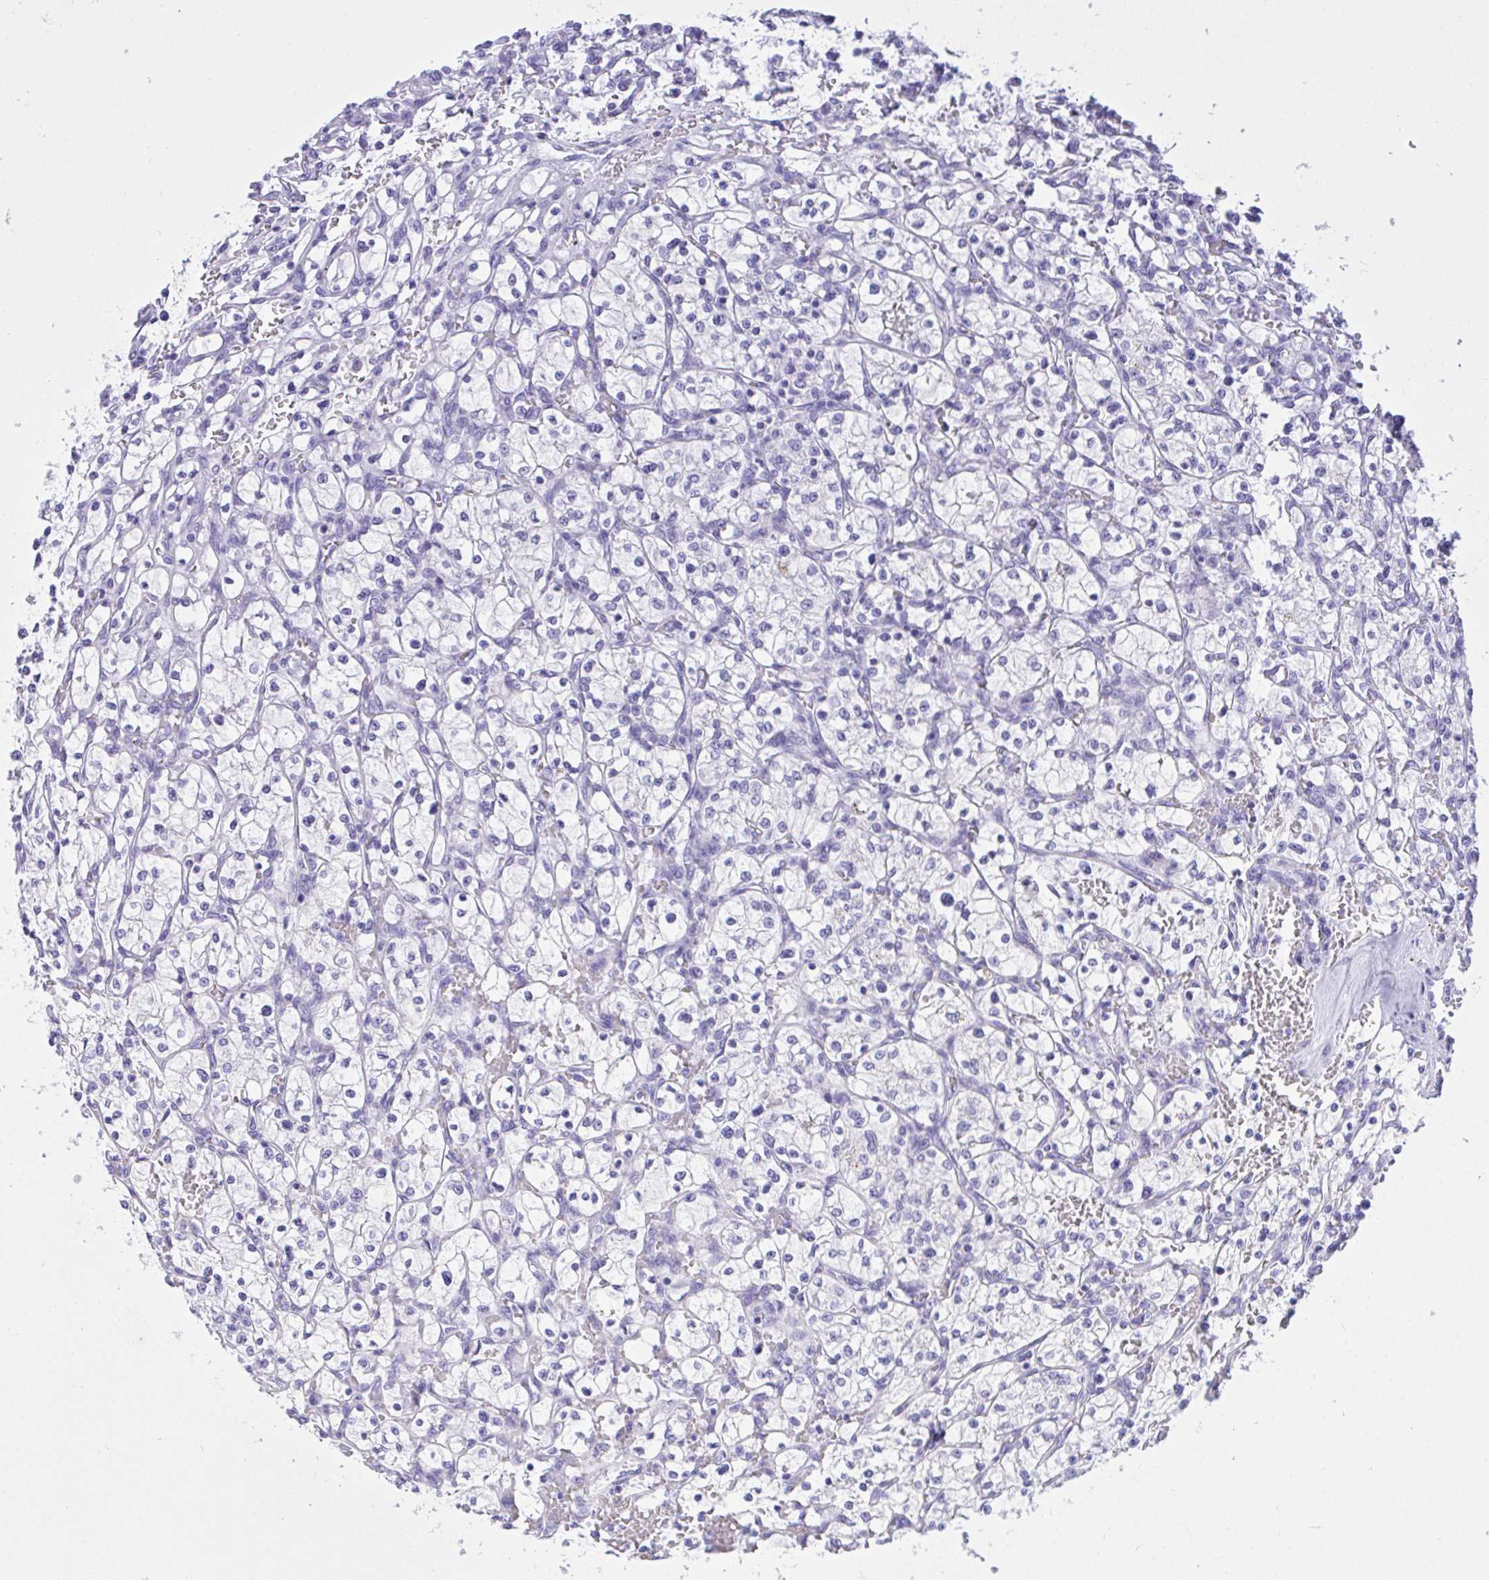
{"staining": {"intensity": "negative", "quantity": "none", "location": "none"}, "tissue": "renal cancer", "cell_type": "Tumor cells", "image_type": "cancer", "snomed": [{"axis": "morphology", "description": "Adenocarcinoma, NOS"}, {"axis": "topography", "description": "Kidney"}], "caption": "The micrograph shows no staining of tumor cells in renal cancer (adenocarcinoma).", "gene": "AKR1D1", "patient": {"sex": "female", "age": 64}}